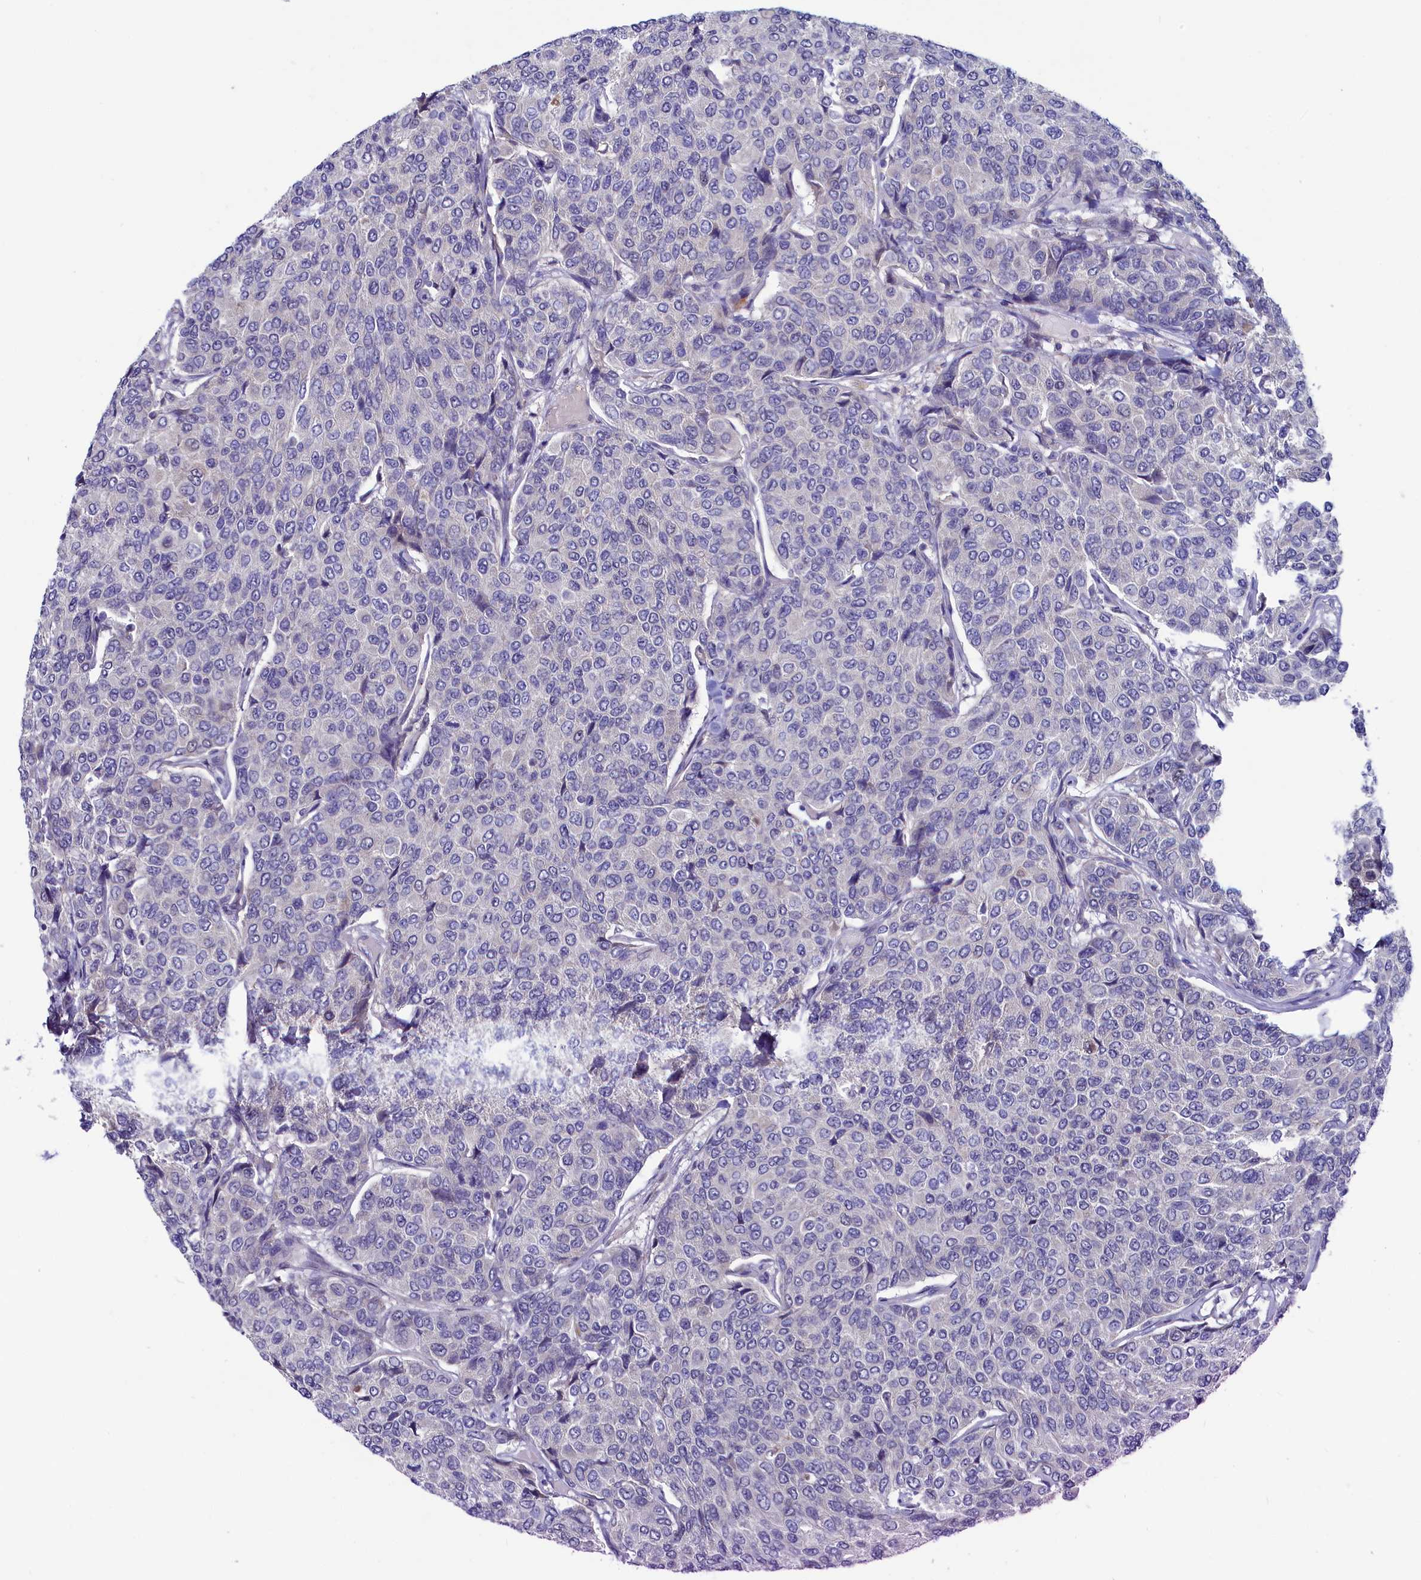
{"staining": {"intensity": "negative", "quantity": "none", "location": "none"}, "tissue": "breast cancer", "cell_type": "Tumor cells", "image_type": "cancer", "snomed": [{"axis": "morphology", "description": "Duct carcinoma"}, {"axis": "topography", "description": "Breast"}], "caption": "Tumor cells are negative for protein expression in human breast cancer (intraductal carcinoma).", "gene": "ASTE1", "patient": {"sex": "female", "age": 55}}